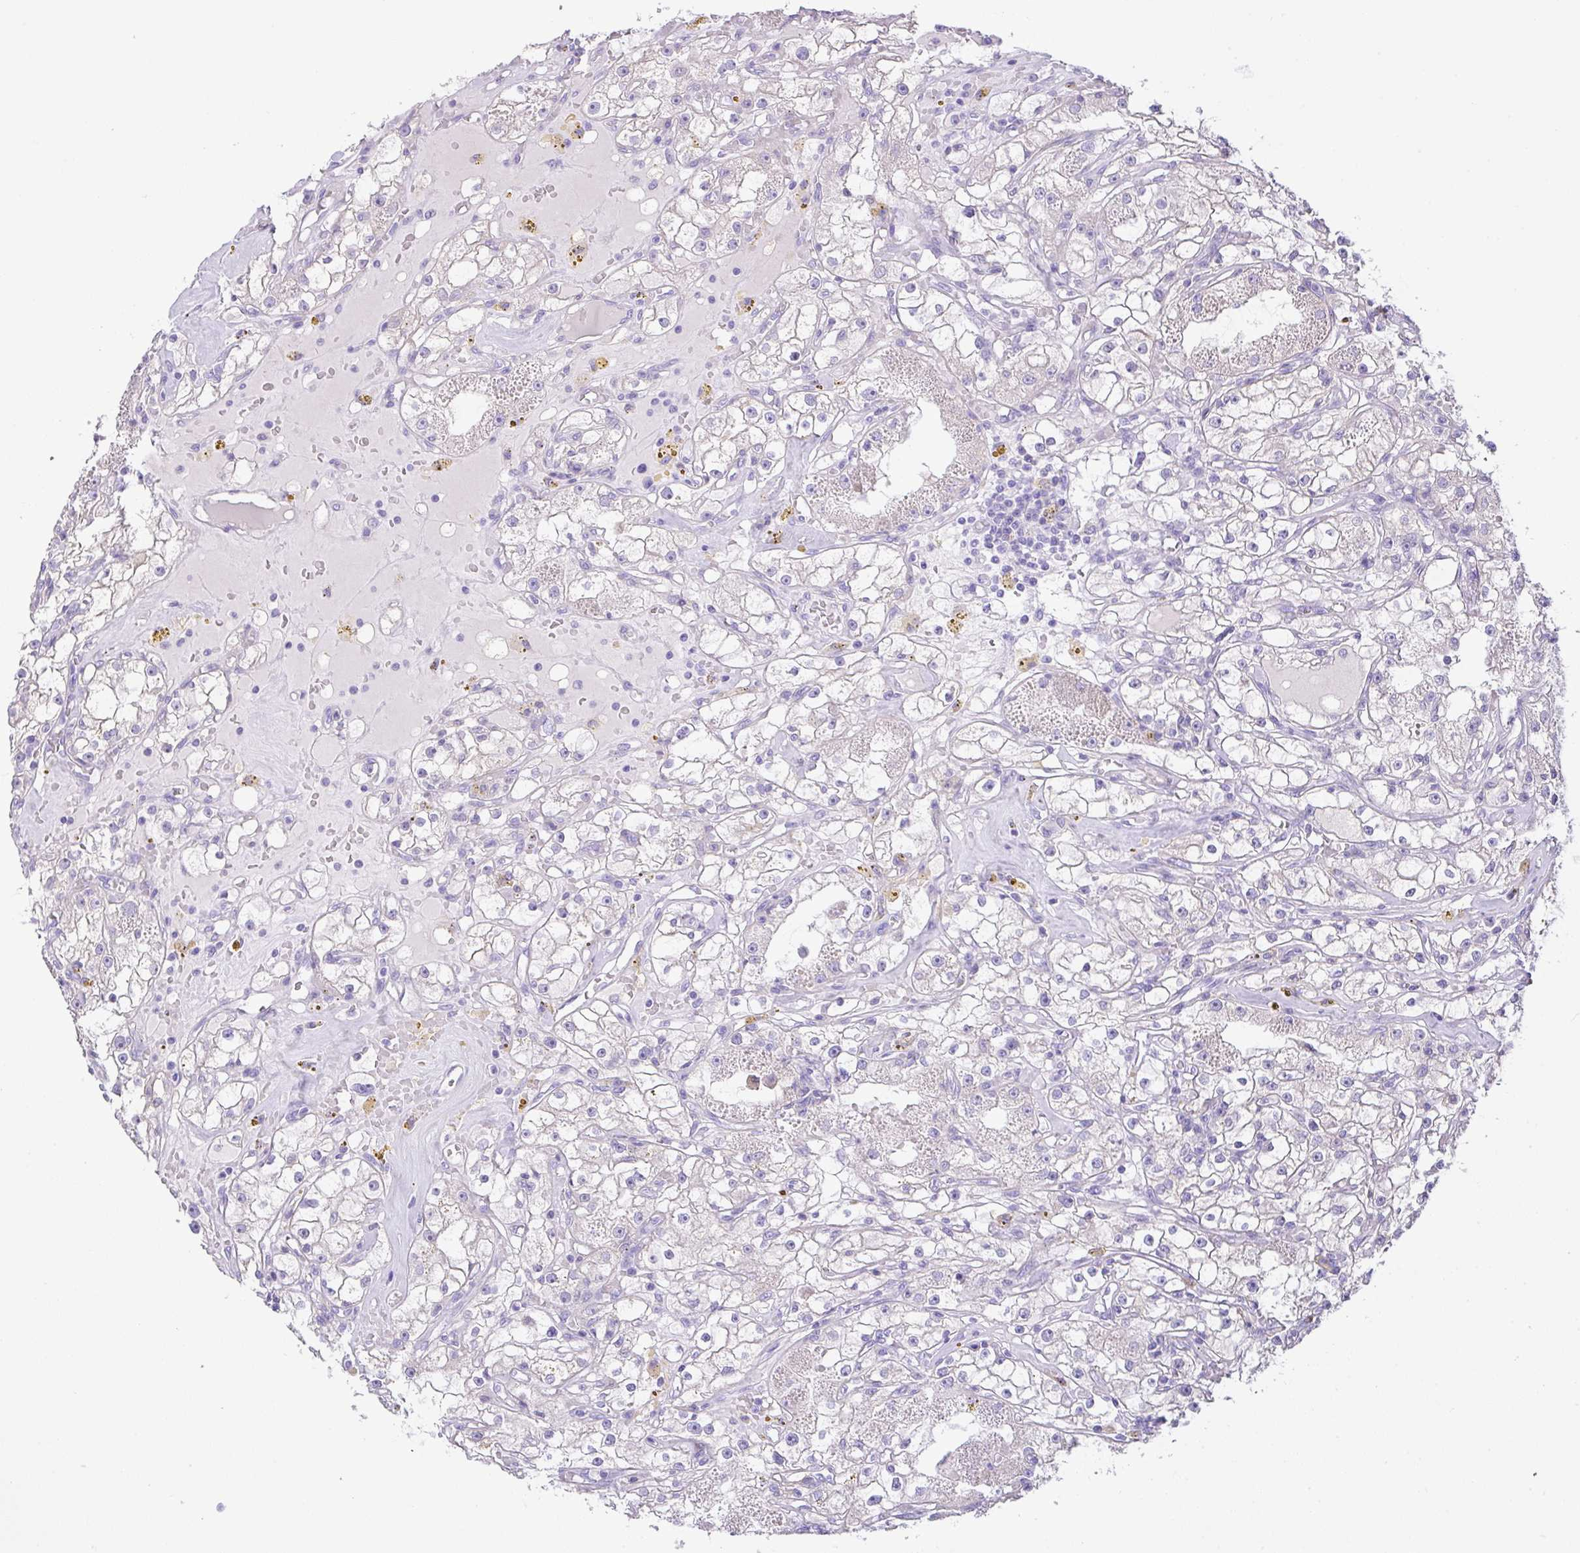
{"staining": {"intensity": "negative", "quantity": "none", "location": "none"}, "tissue": "renal cancer", "cell_type": "Tumor cells", "image_type": "cancer", "snomed": [{"axis": "morphology", "description": "Adenocarcinoma, NOS"}, {"axis": "topography", "description": "Kidney"}], "caption": "There is no significant positivity in tumor cells of renal adenocarcinoma.", "gene": "CST11", "patient": {"sex": "male", "age": 56}}